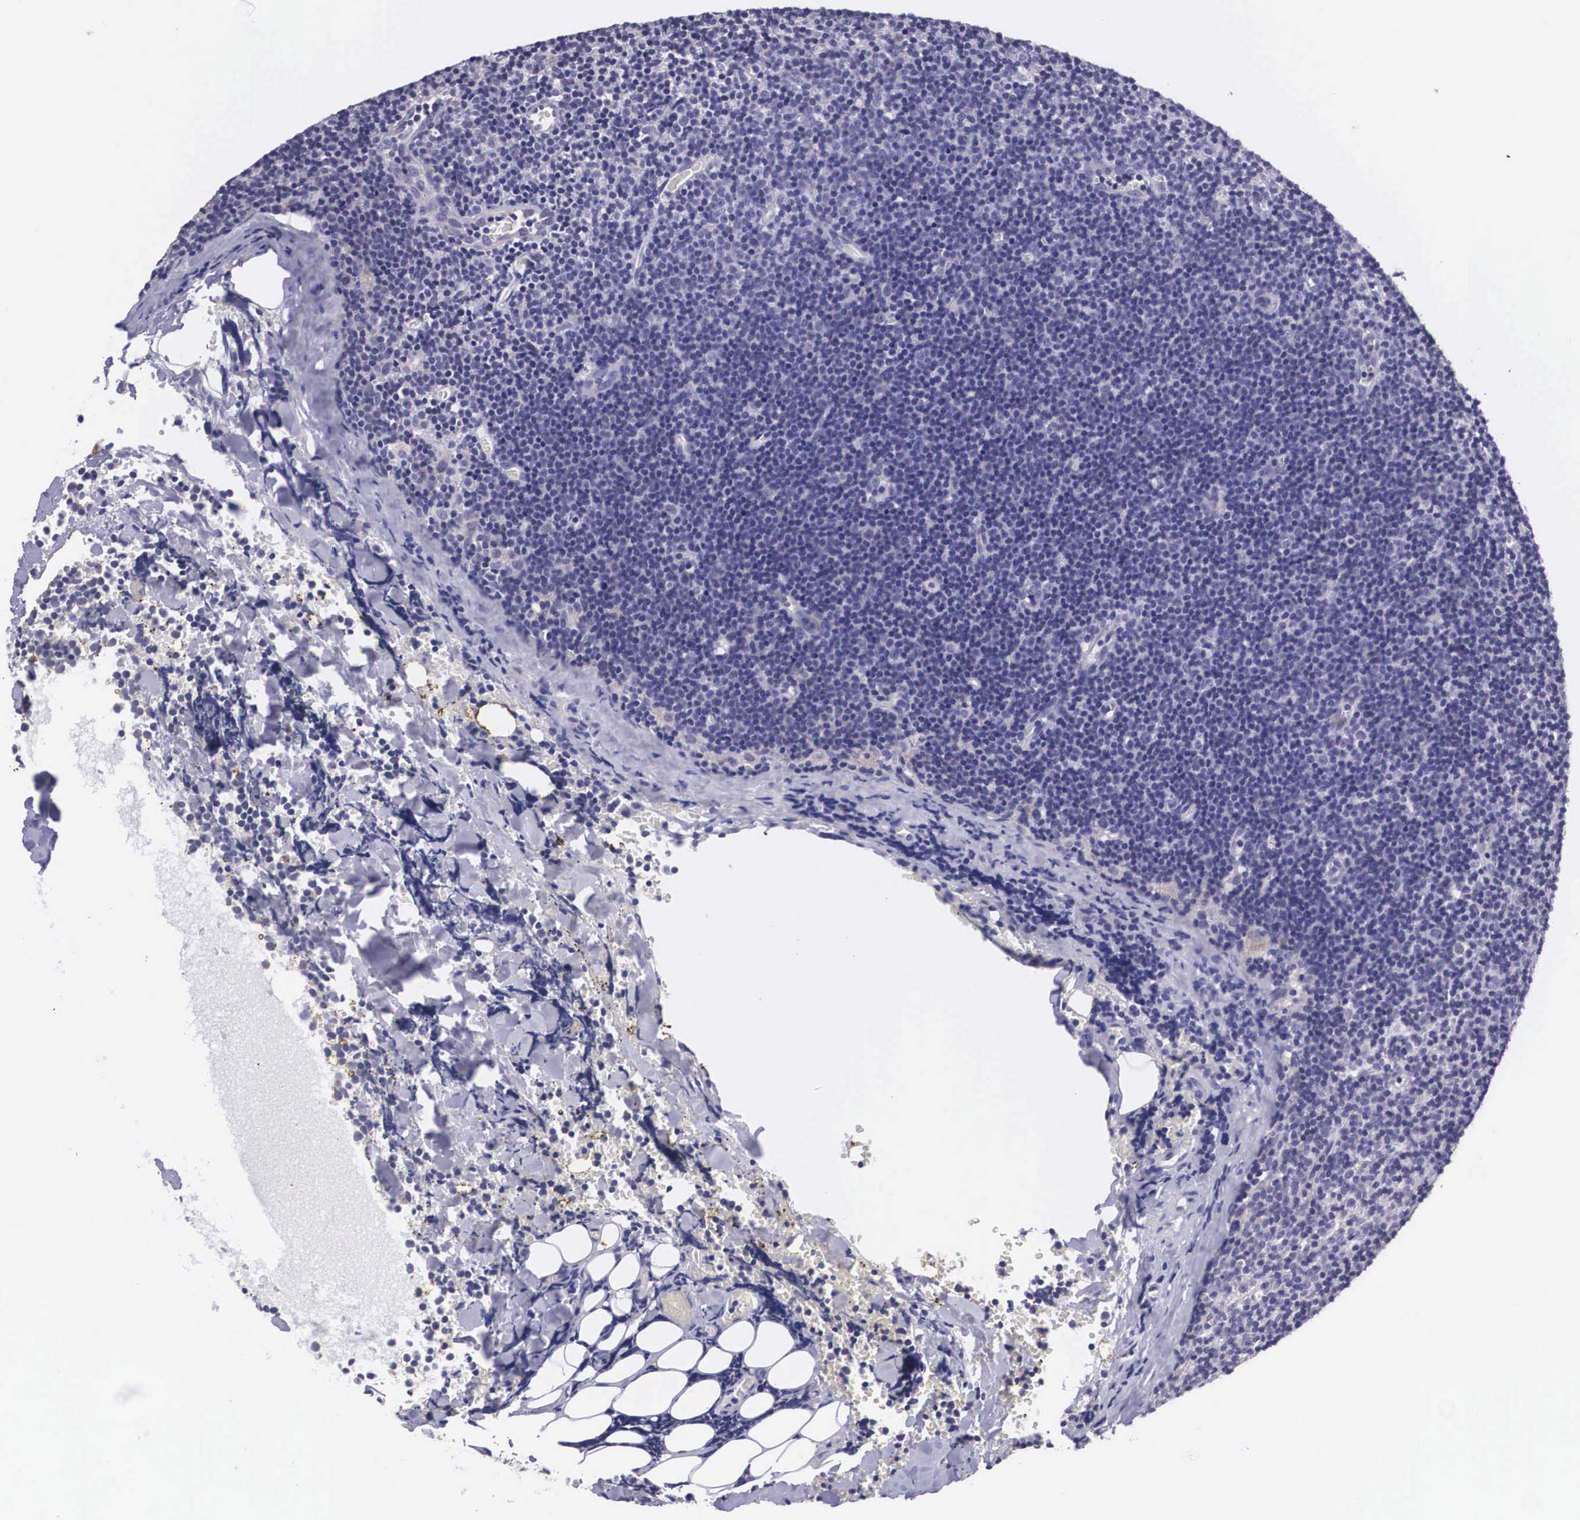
{"staining": {"intensity": "negative", "quantity": "none", "location": "none"}, "tissue": "lymphoma", "cell_type": "Tumor cells", "image_type": "cancer", "snomed": [{"axis": "morphology", "description": "Malignant lymphoma, non-Hodgkin's type, Low grade"}, {"axis": "topography", "description": "Lymph node"}], "caption": "Low-grade malignant lymphoma, non-Hodgkin's type stained for a protein using immunohistochemistry (IHC) displays no positivity tumor cells.", "gene": "ARG2", "patient": {"sex": "male", "age": 57}}